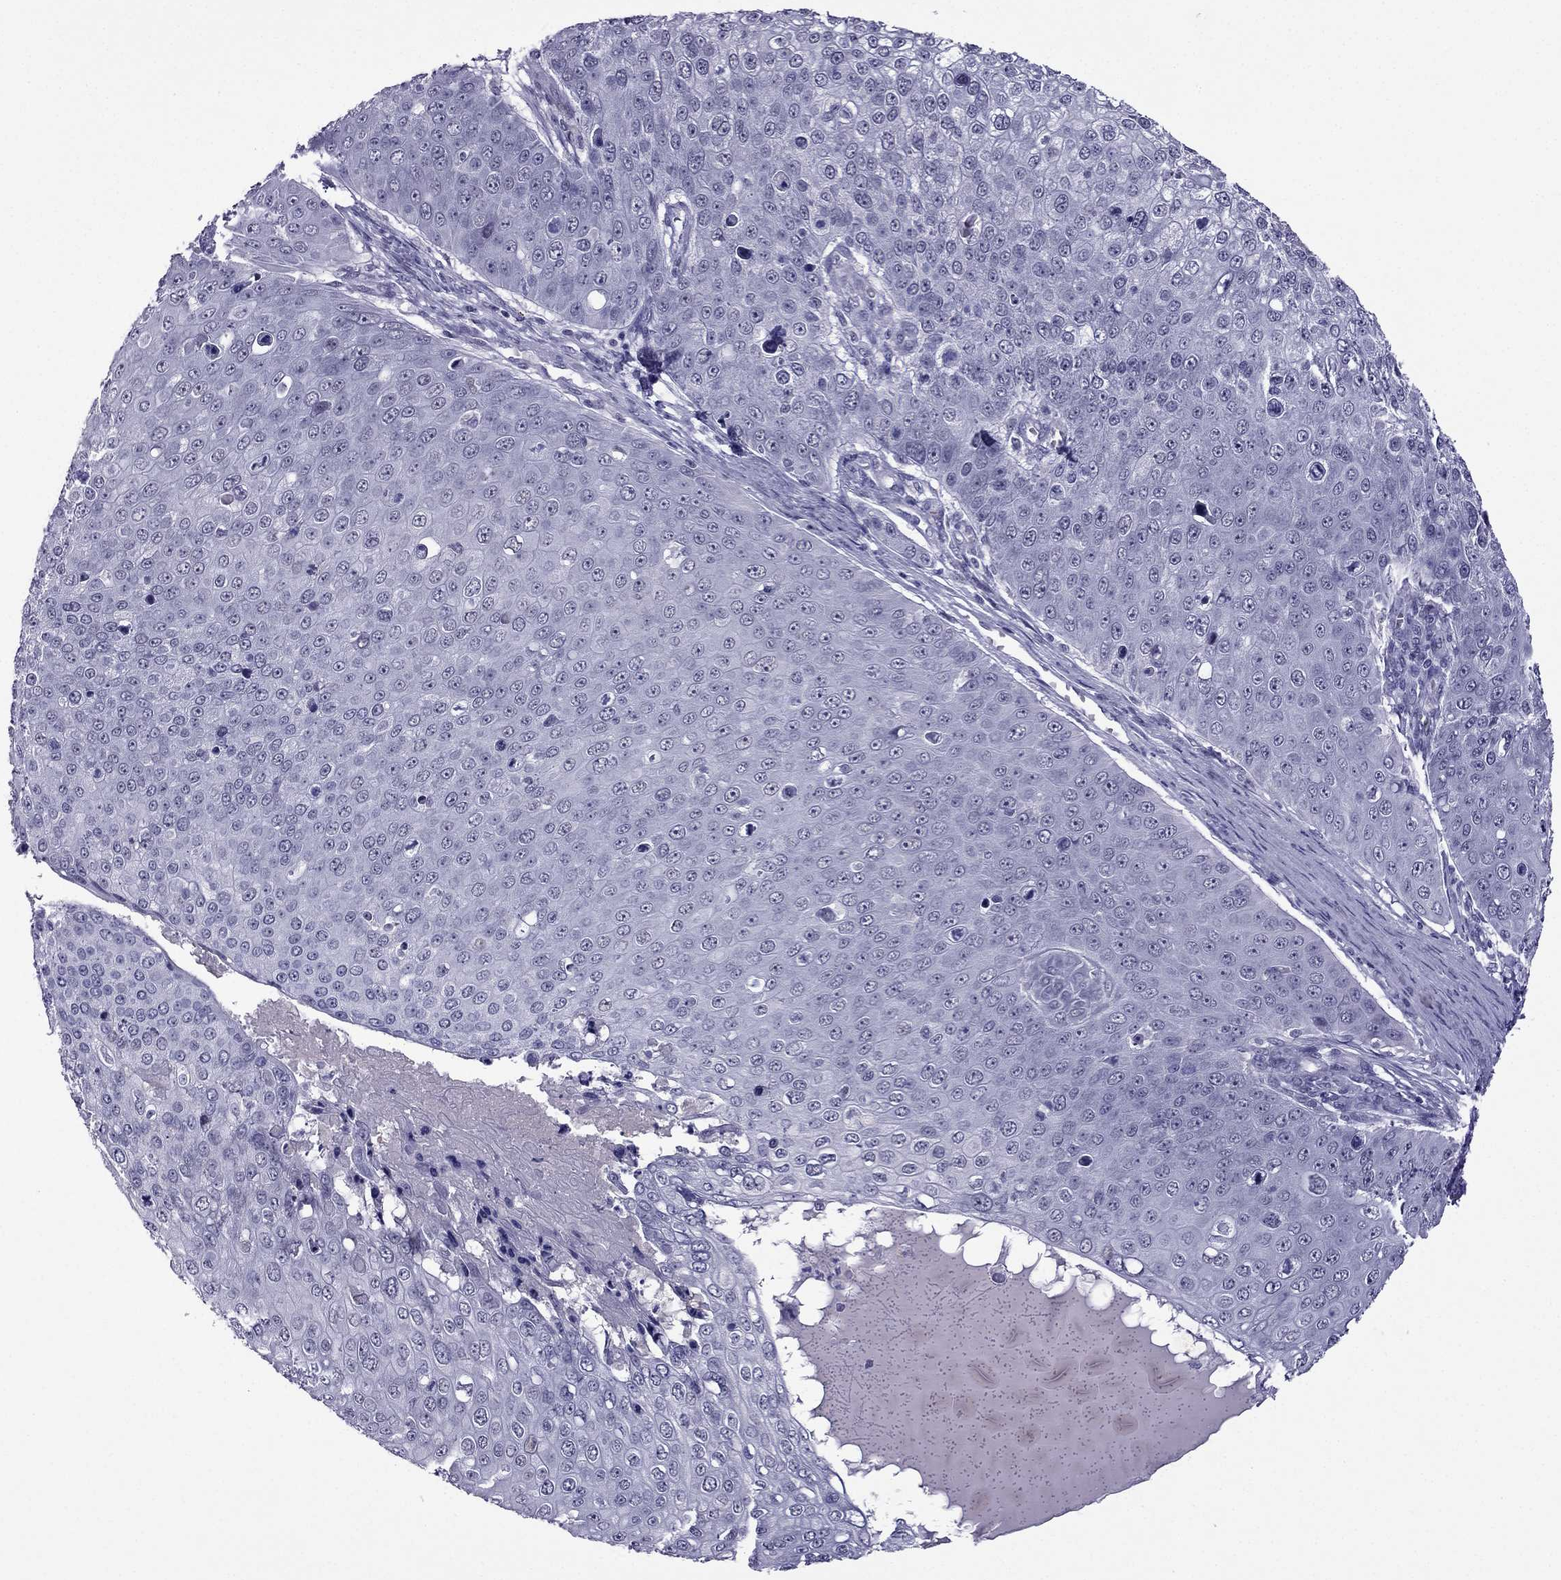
{"staining": {"intensity": "negative", "quantity": "none", "location": "none"}, "tissue": "skin cancer", "cell_type": "Tumor cells", "image_type": "cancer", "snomed": [{"axis": "morphology", "description": "Squamous cell carcinoma, NOS"}, {"axis": "topography", "description": "Skin"}], "caption": "There is no significant positivity in tumor cells of skin squamous cell carcinoma. (DAB immunohistochemistry (IHC) visualized using brightfield microscopy, high magnification).", "gene": "MYLK3", "patient": {"sex": "male", "age": 71}}